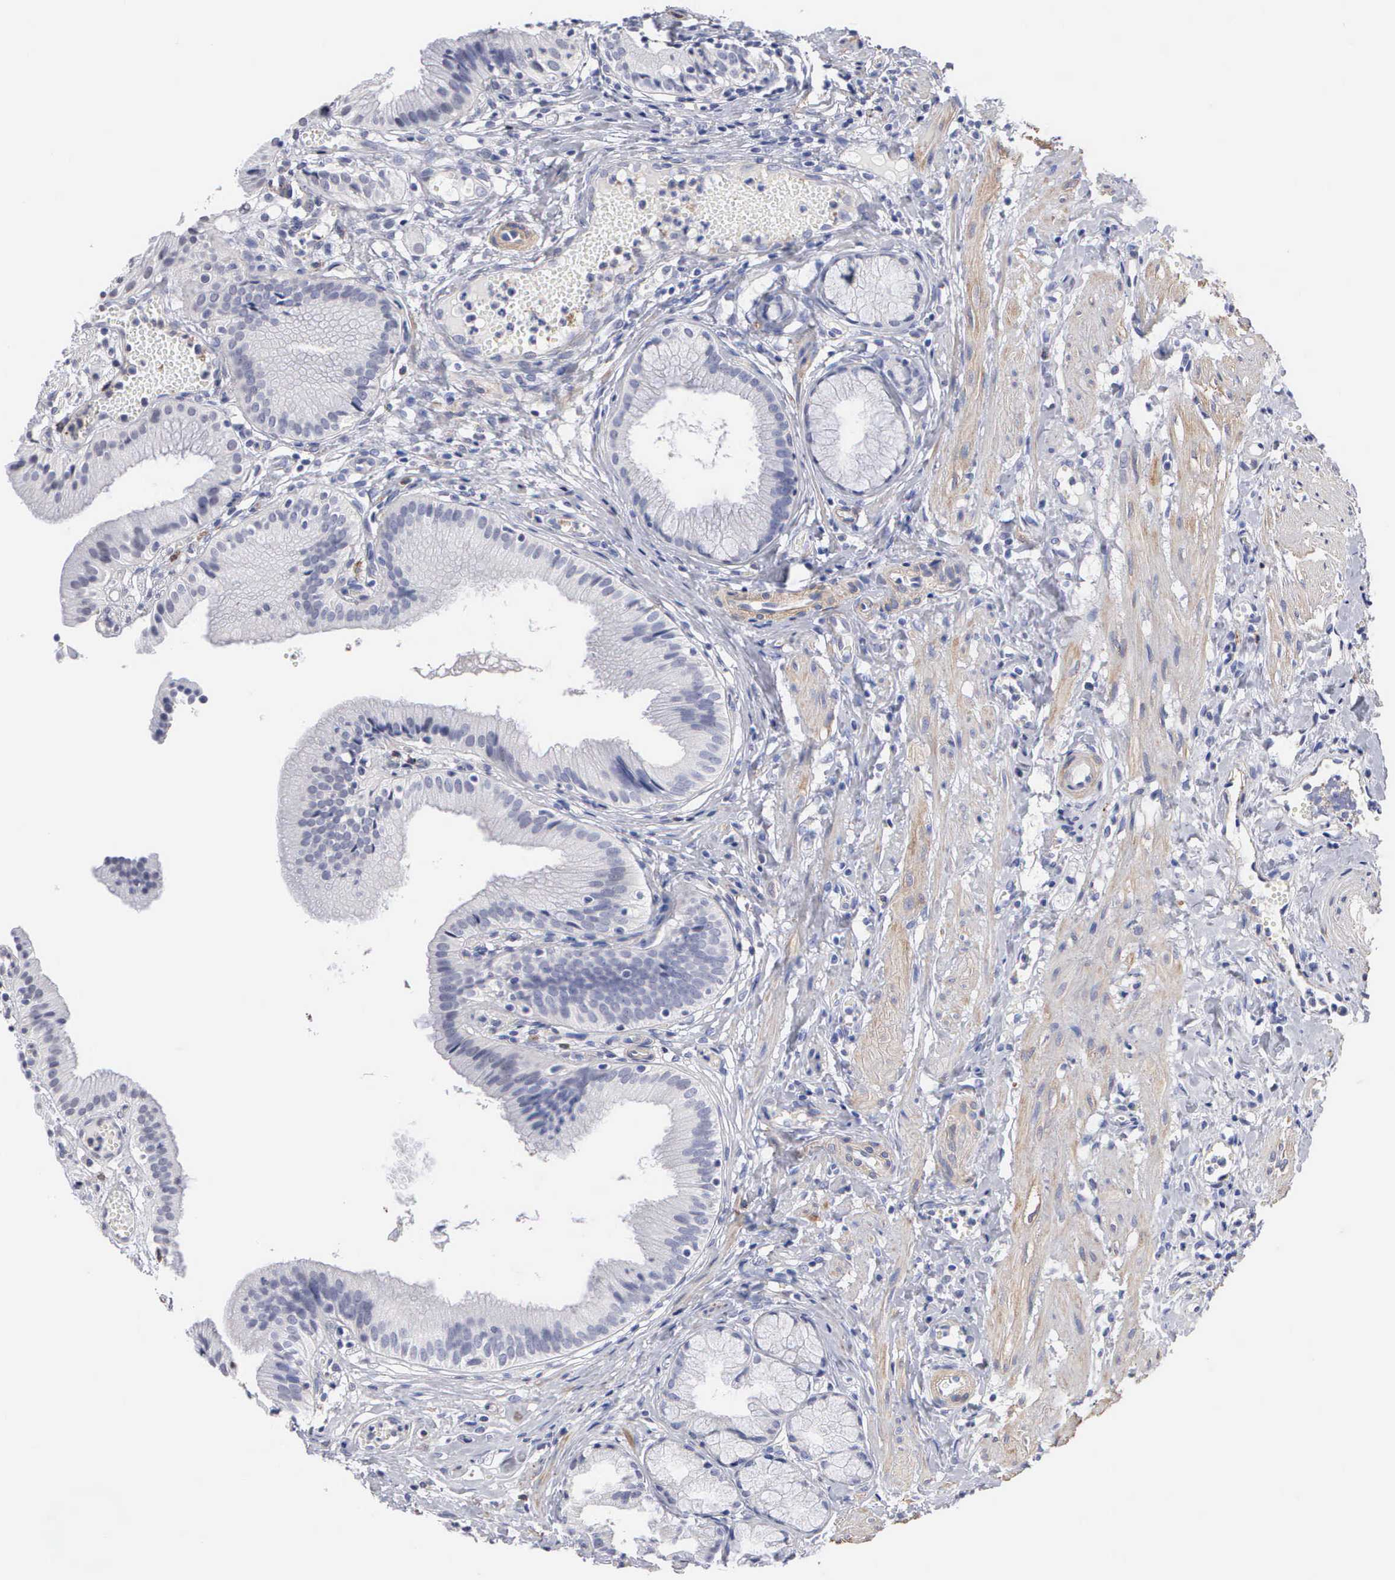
{"staining": {"intensity": "negative", "quantity": "none", "location": "none"}, "tissue": "gallbladder", "cell_type": "Glandular cells", "image_type": "normal", "snomed": [{"axis": "morphology", "description": "Normal tissue, NOS"}, {"axis": "topography", "description": "Gallbladder"}], "caption": "Unremarkable gallbladder was stained to show a protein in brown. There is no significant expression in glandular cells.", "gene": "ELFN2", "patient": {"sex": "male", "age": 28}}